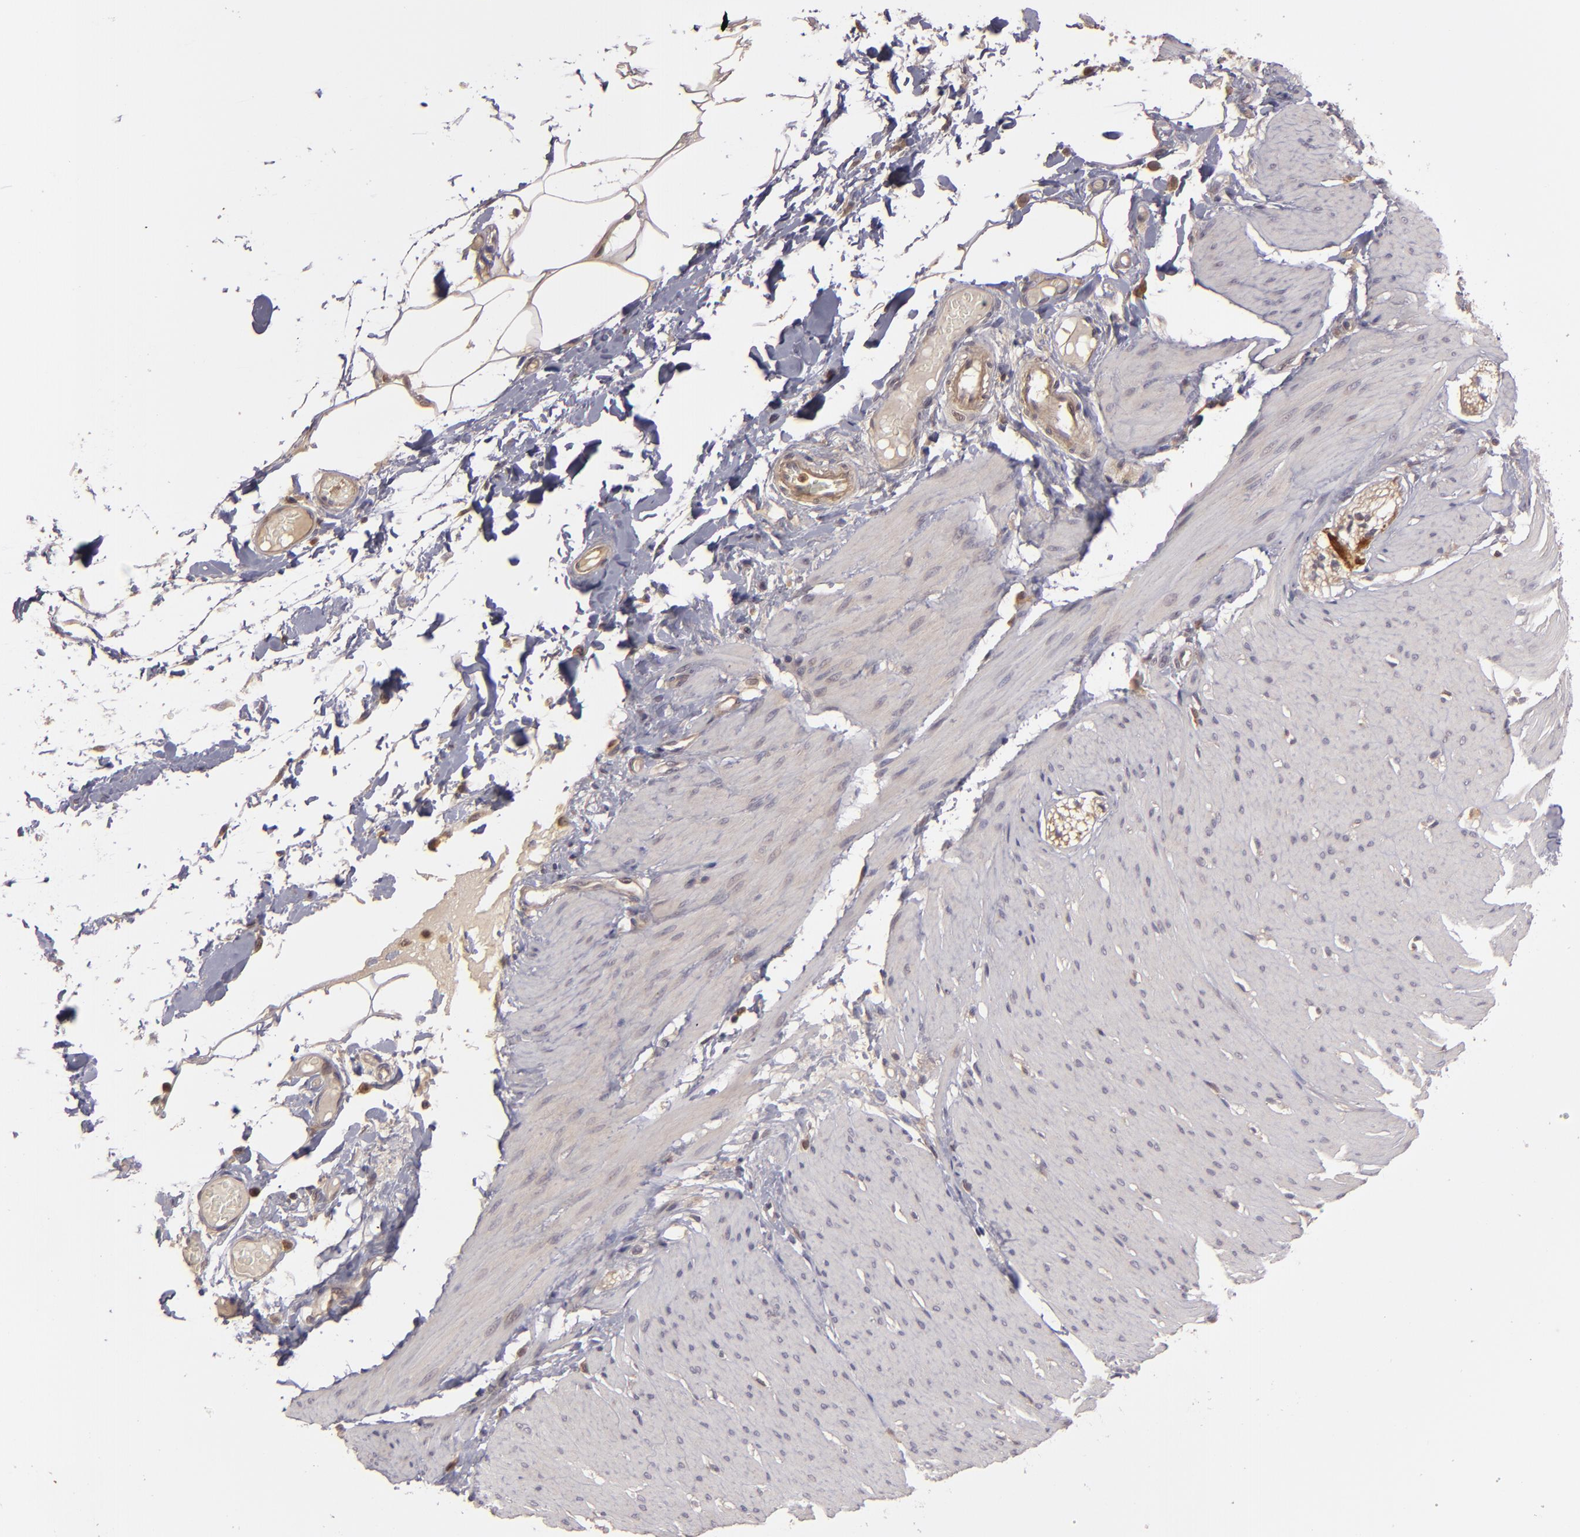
{"staining": {"intensity": "weak", "quantity": ">75%", "location": "cytoplasmic/membranous"}, "tissue": "smooth muscle", "cell_type": "Smooth muscle cells", "image_type": "normal", "snomed": [{"axis": "morphology", "description": "Normal tissue, NOS"}, {"axis": "topography", "description": "Smooth muscle"}, {"axis": "topography", "description": "Colon"}], "caption": "Smooth muscle cells demonstrate low levels of weak cytoplasmic/membranous expression in approximately >75% of cells in unremarkable smooth muscle.", "gene": "PRKCD", "patient": {"sex": "male", "age": 67}}